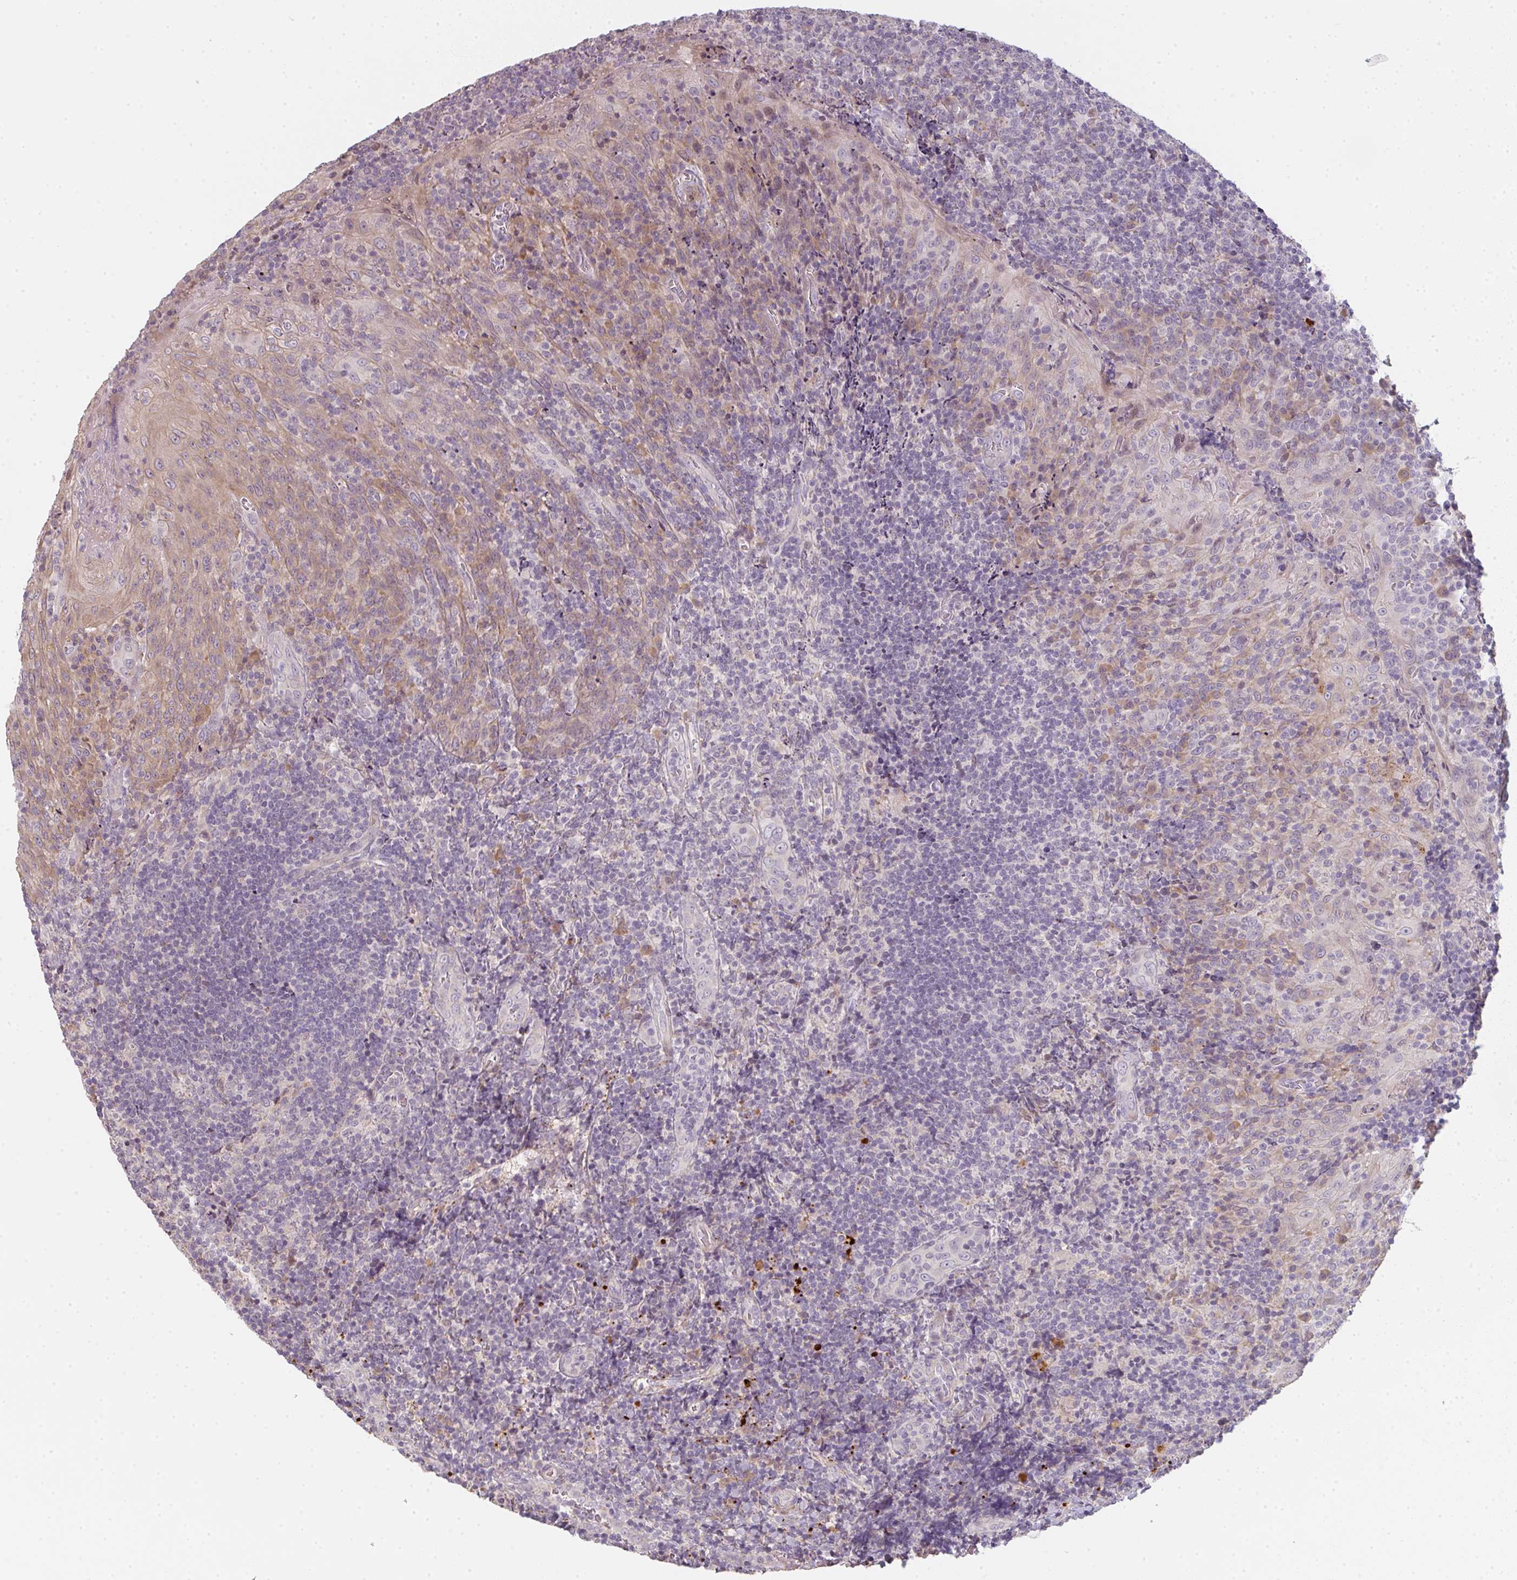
{"staining": {"intensity": "weak", "quantity": "<25%", "location": "cytoplasmic/membranous"}, "tissue": "tonsil", "cell_type": "Germinal center cells", "image_type": "normal", "snomed": [{"axis": "morphology", "description": "Normal tissue, NOS"}, {"axis": "topography", "description": "Tonsil"}], "caption": "Germinal center cells show no significant protein staining in unremarkable tonsil. (Immunohistochemistry, brightfield microscopy, high magnification).", "gene": "TMEM237", "patient": {"sex": "male", "age": 17}}